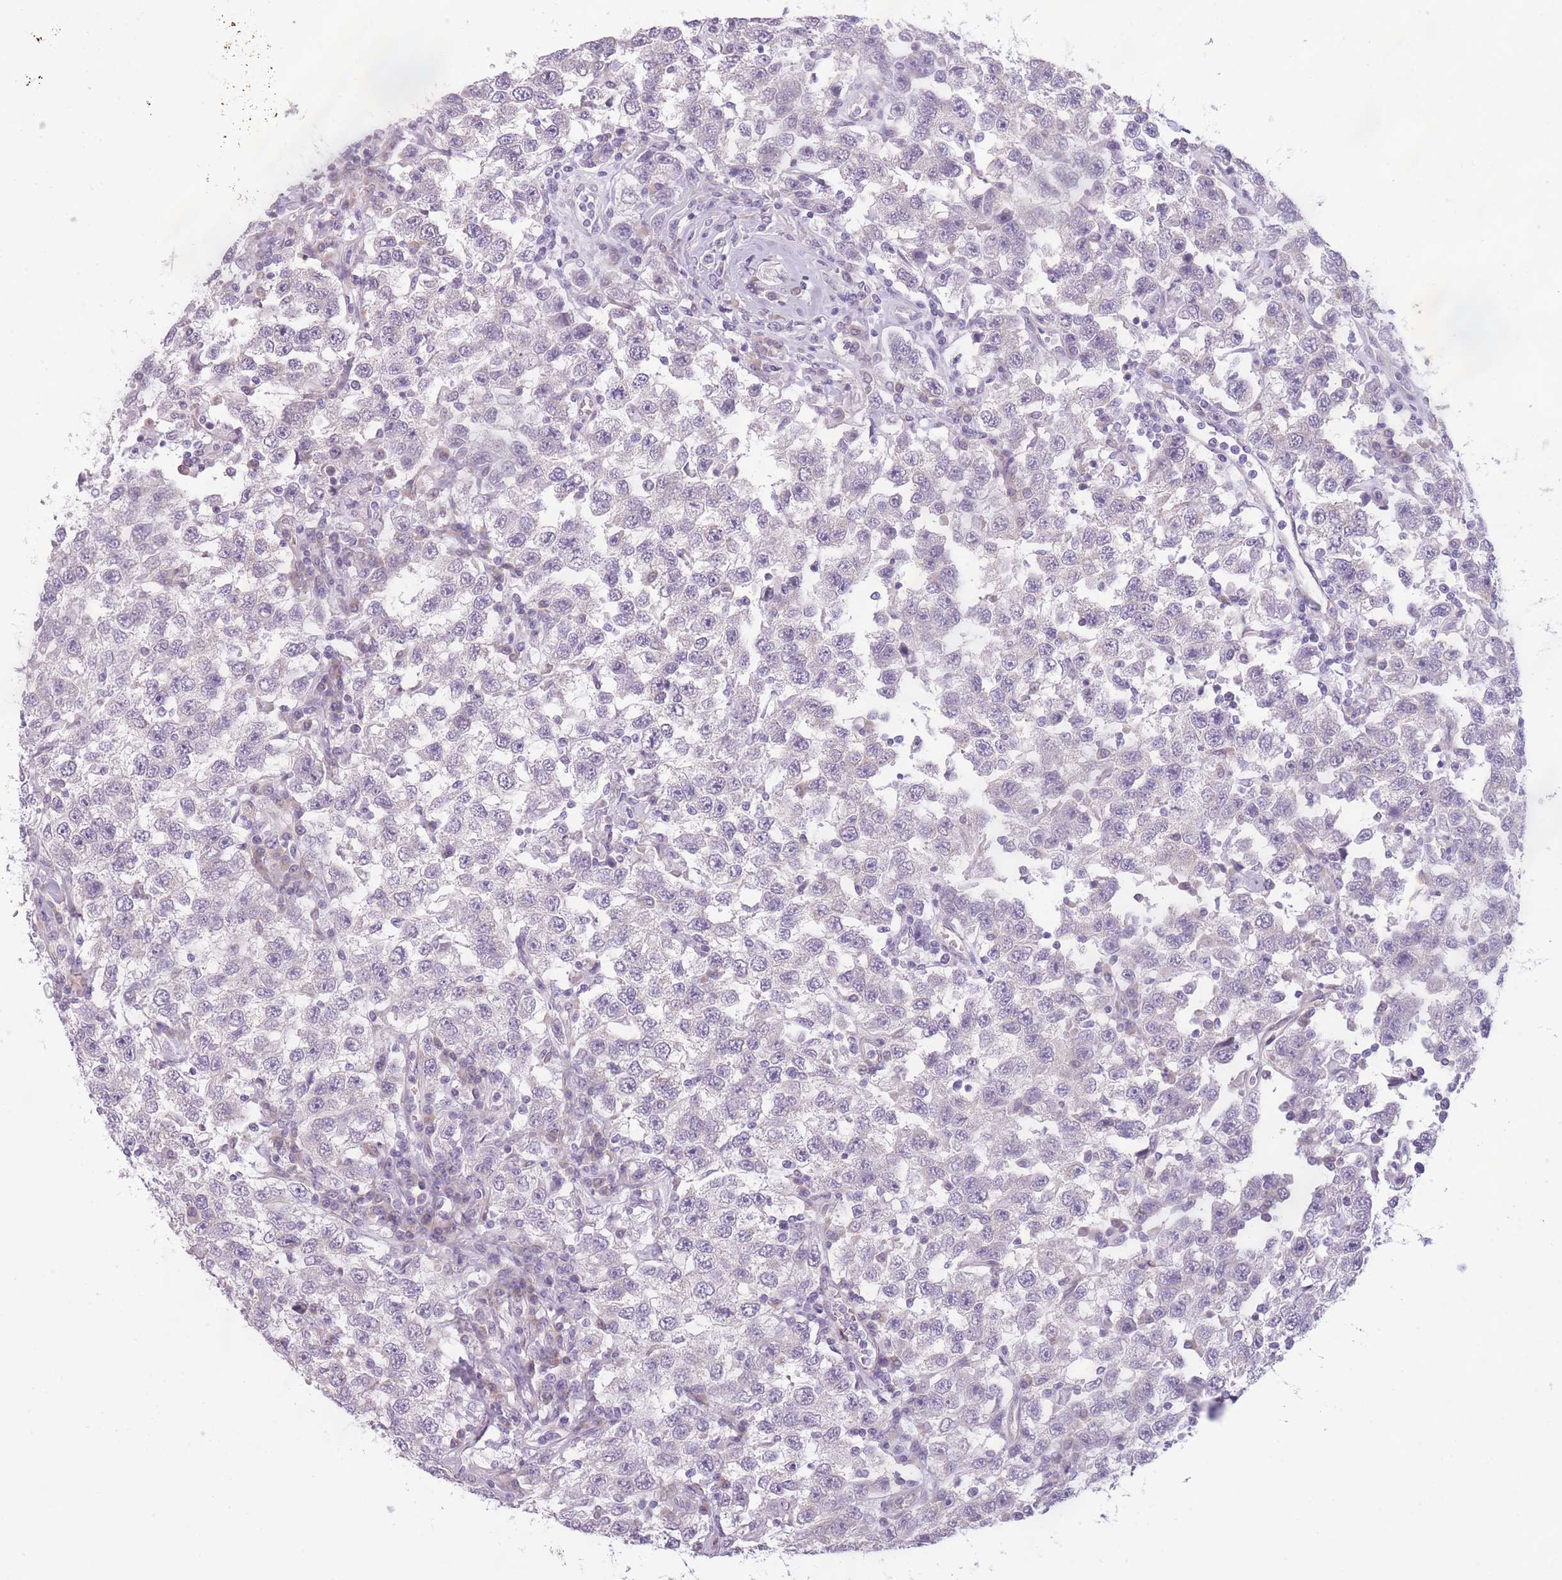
{"staining": {"intensity": "negative", "quantity": "none", "location": "none"}, "tissue": "testis cancer", "cell_type": "Tumor cells", "image_type": "cancer", "snomed": [{"axis": "morphology", "description": "Seminoma, NOS"}, {"axis": "topography", "description": "Testis"}], "caption": "This is an IHC image of human seminoma (testis). There is no positivity in tumor cells.", "gene": "OR6B3", "patient": {"sex": "male", "age": 41}}